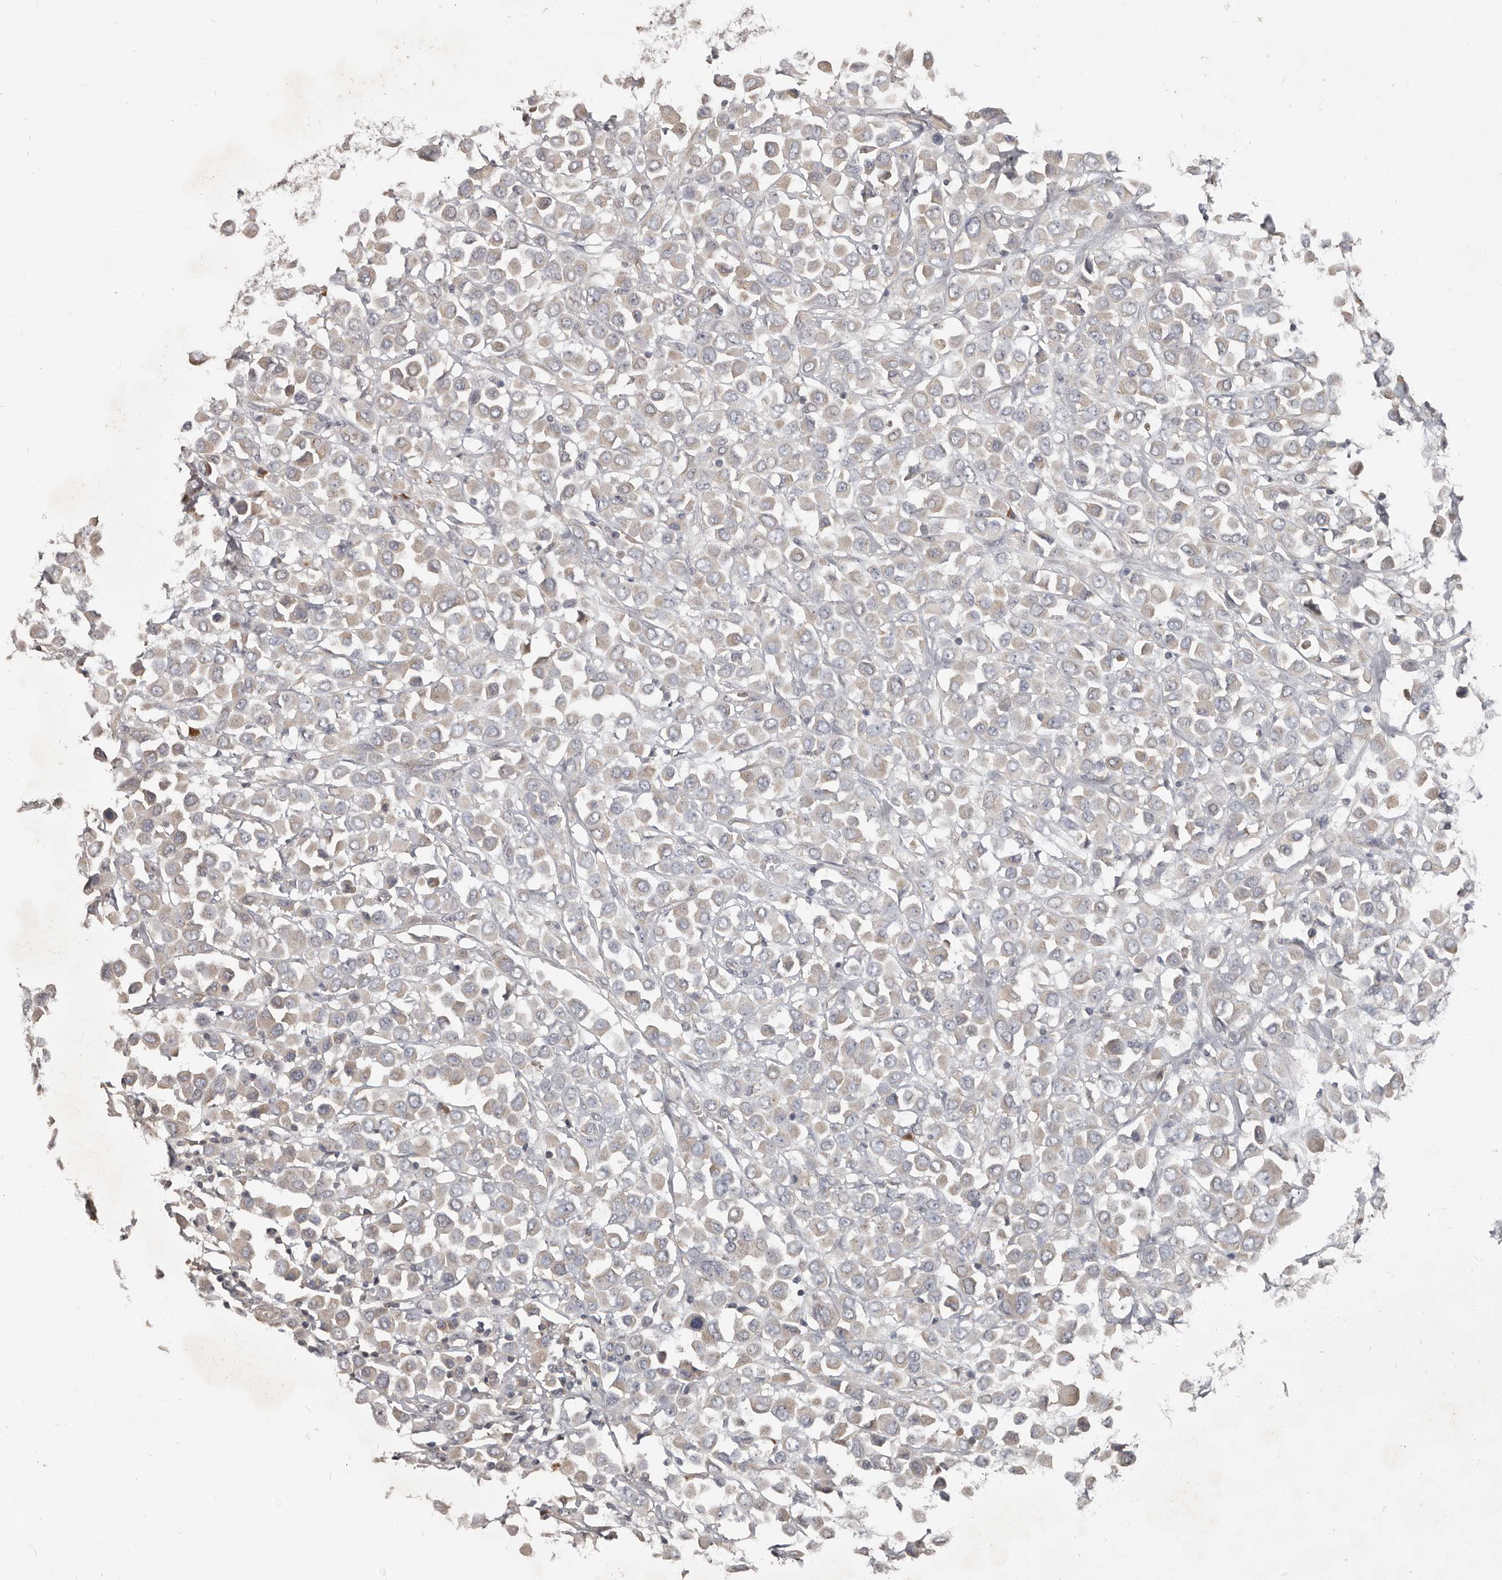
{"staining": {"intensity": "weak", "quantity": "<25%", "location": "cytoplasmic/membranous"}, "tissue": "breast cancer", "cell_type": "Tumor cells", "image_type": "cancer", "snomed": [{"axis": "morphology", "description": "Duct carcinoma"}, {"axis": "topography", "description": "Breast"}], "caption": "Human invasive ductal carcinoma (breast) stained for a protein using immunohistochemistry displays no staining in tumor cells.", "gene": "AKNAD1", "patient": {"sex": "female", "age": 61}}